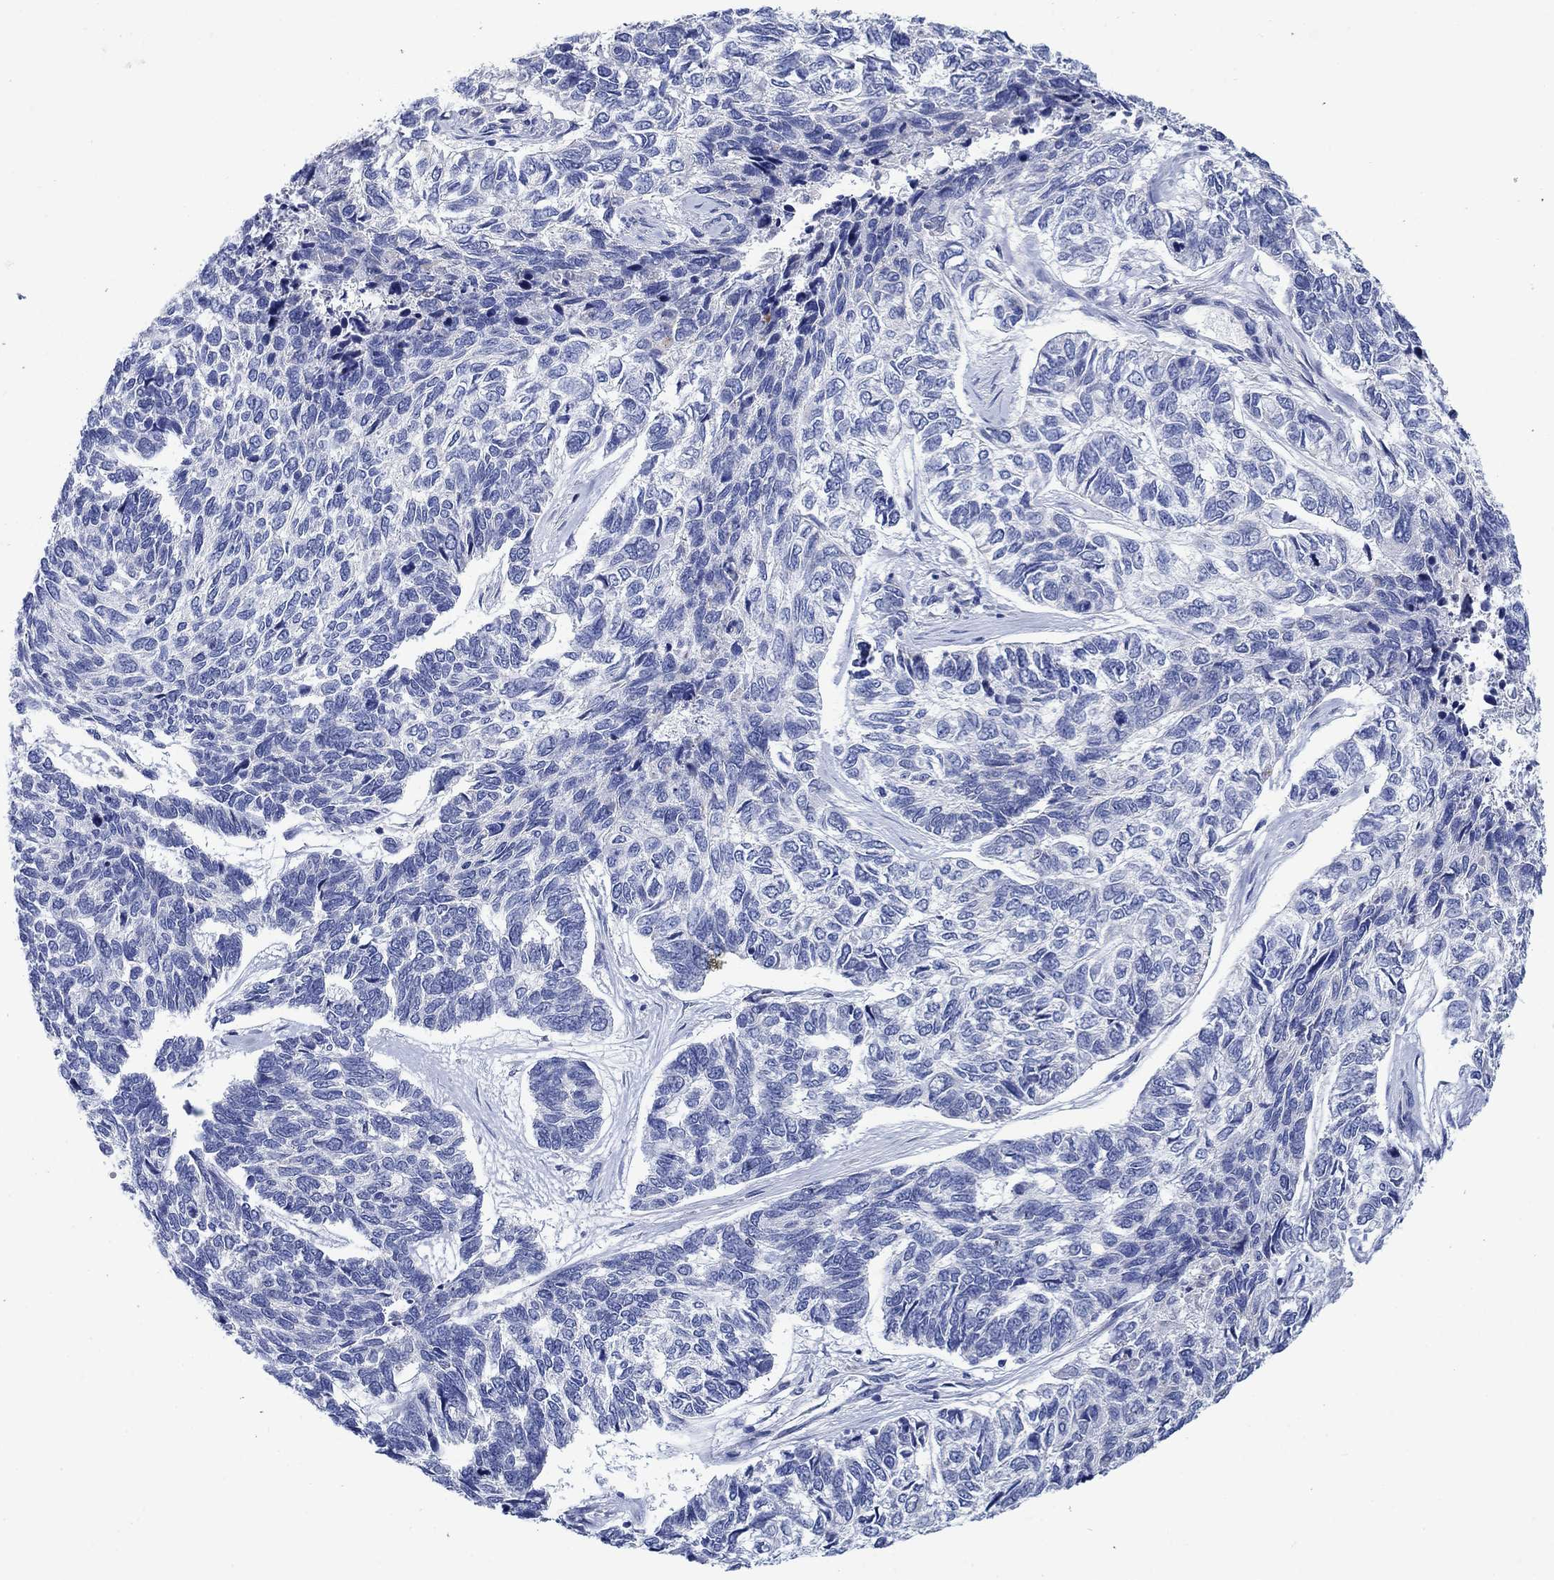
{"staining": {"intensity": "negative", "quantity": "none", "location": "none"}, "tissue": "skin cancer", "cell_type": "Tumor cells", "image_type": "cancer", "snomed": [{"axis": "morphology", "description": "Basal cell carcinoma"}, {"axis": "topography", "description": "Skin"}], "caption": "A photomicrograph of skin cancer (basal cell carcinoma) stained for a protein displays no brown staining in tumor cells.", "gene": "TRIM16", "patient": {"sex": "female", "age": 65}}